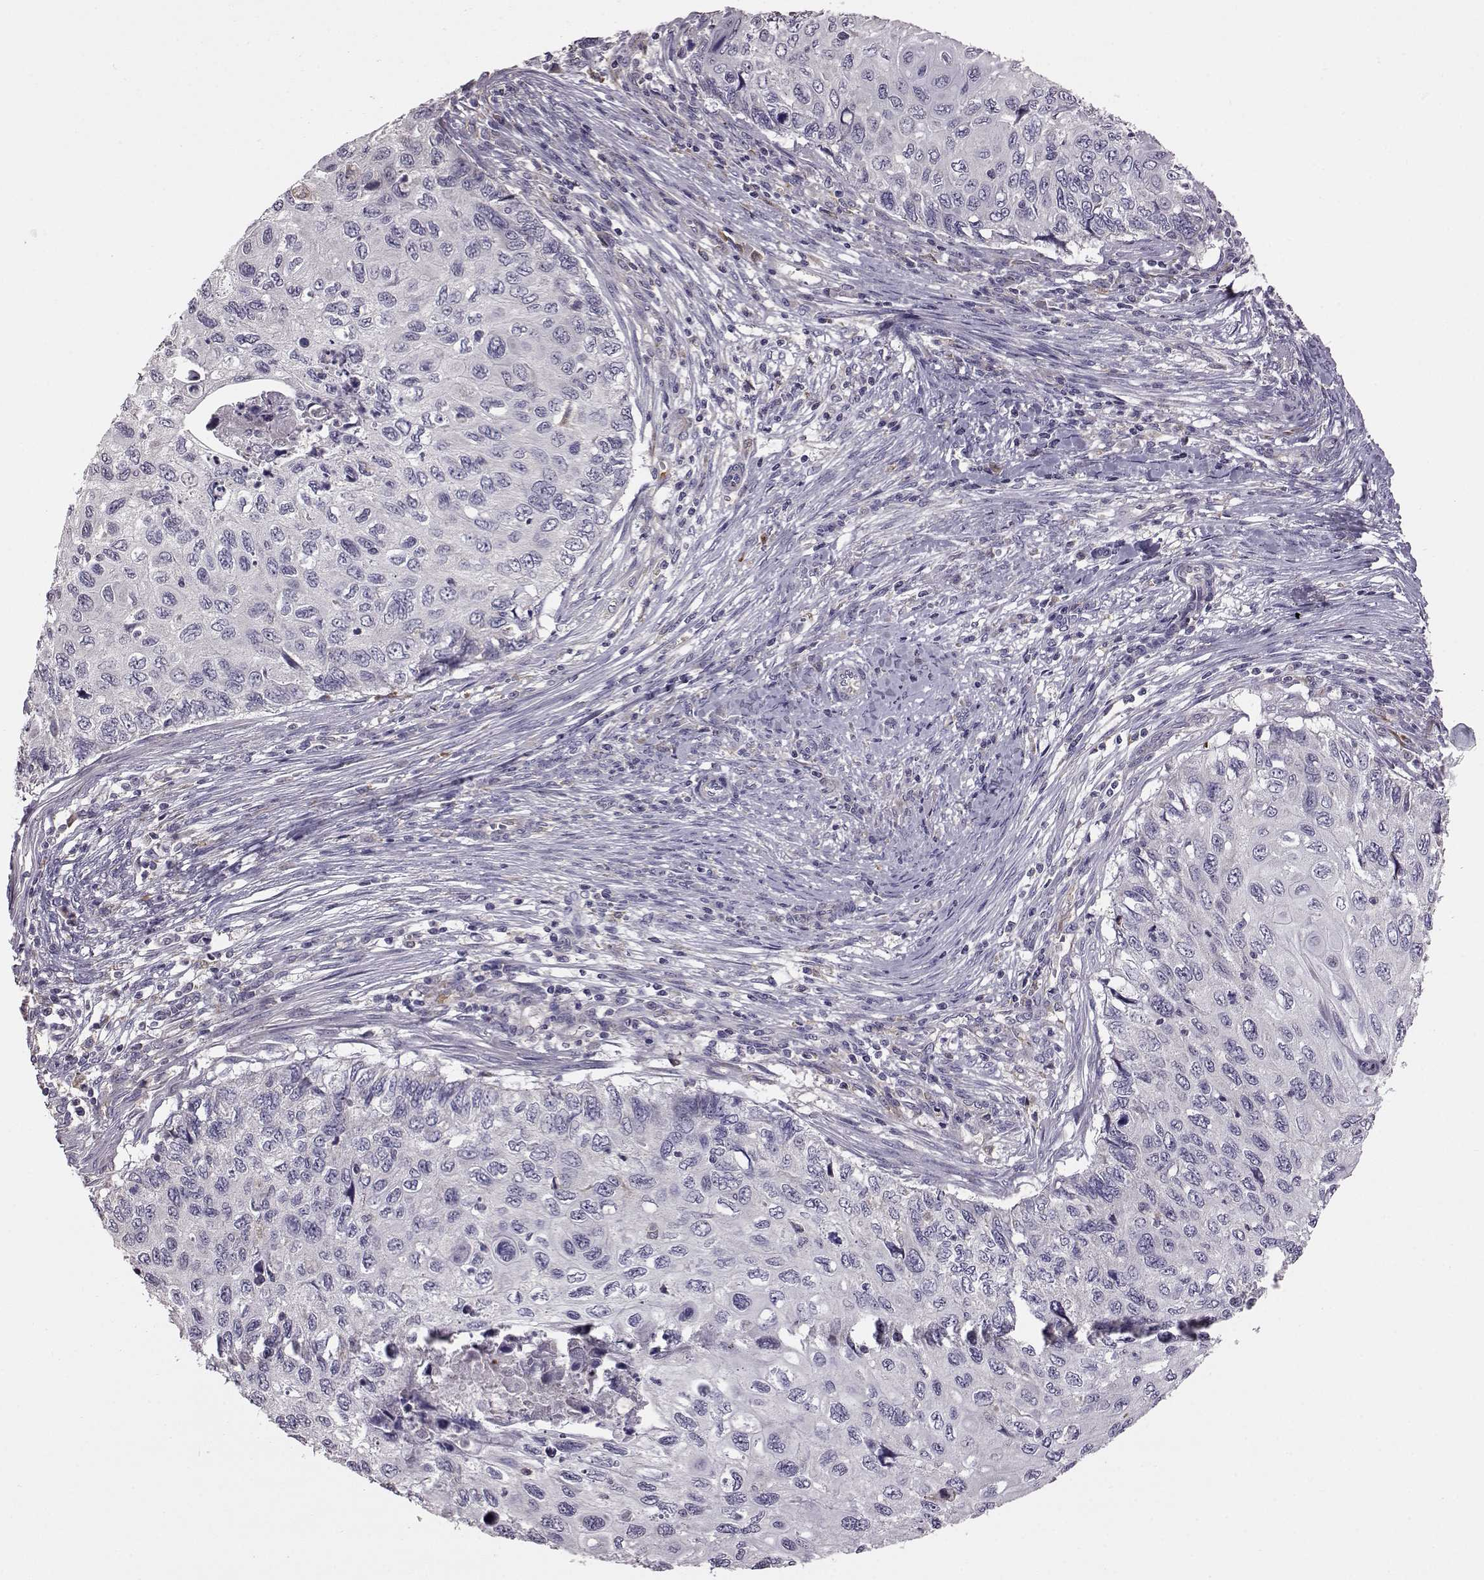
{"staining": {"intensity": "negative", "quantity": "none", "location": "none"}, "tissue": "cervical cancer", "cell_type": "Tumor cells", "image_type": "cancer", "snomed": [{"axis": "morphology", "description": "Squamous cell carcinoma, NOS"}, {"axis": "topography", "description": "Cervix"}], "caption": "The photomicrograph exhibits no significant positivity in tumor cells of squamous cell carcinoma (cervical).", "gene": "ADGRG2", "patient": {"sex": "female", "age": 70}}